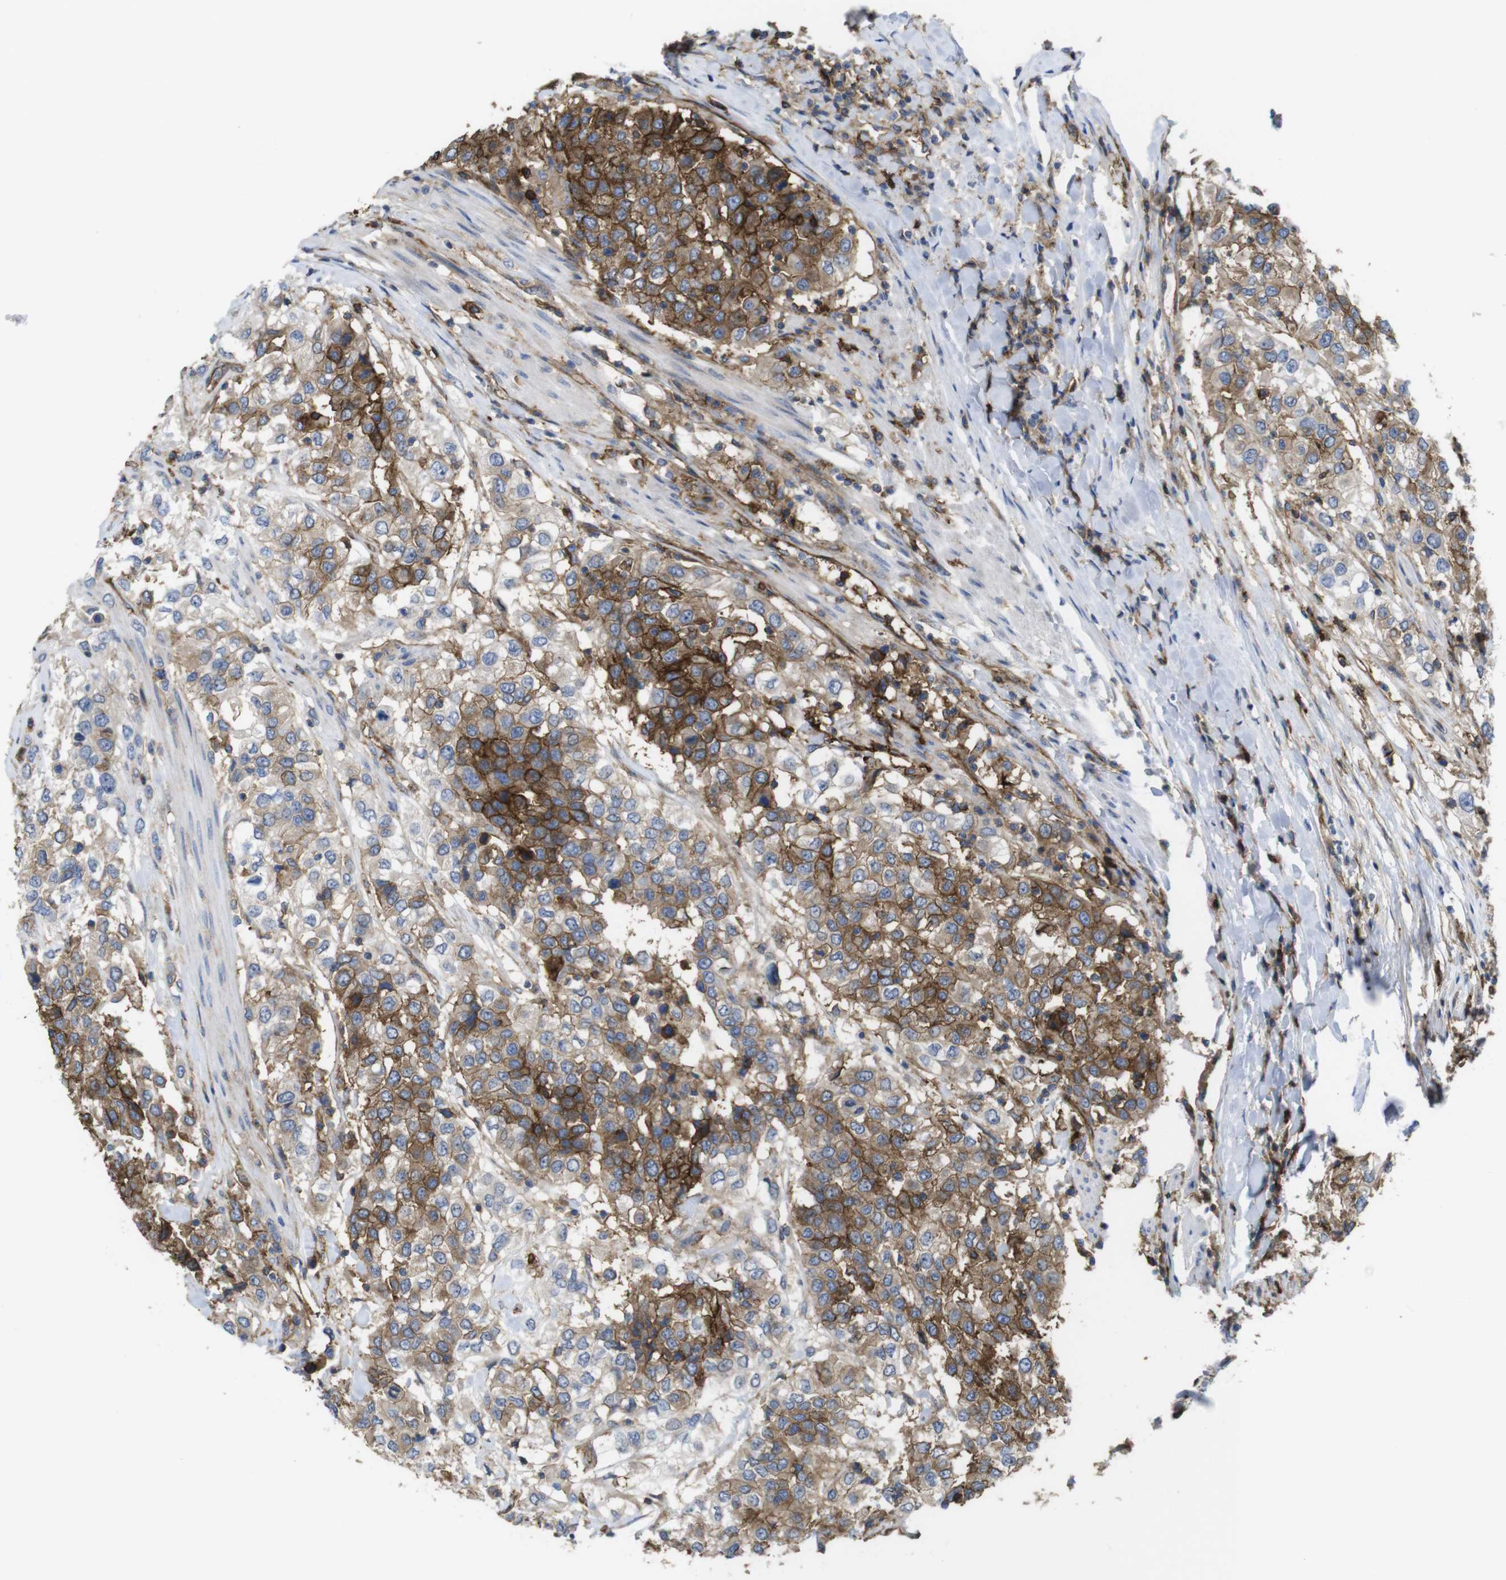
{"staining": {"intensity": "strong", "quantity": "25%-75%", "location": "cytoplasmic/membranous"}, "tissue": "urothelial cancer", "cell_type": "Tumor cells", "image_type": "cancer", "snomed": [{"axis": "morphology", "description": "Urothelial carcinoma, High grade"}, {"axis": "topography", "description": "Urinary bladder"}], "caption": "Immunohistochemical staining of urothelial carcinoma (high-grade) exhibits strong cytoplasmic/membranous protein staining in about 25%-75% of tumor cells.", "gene": "CCR6", "patient": {"sex": "female", "age": 56}}